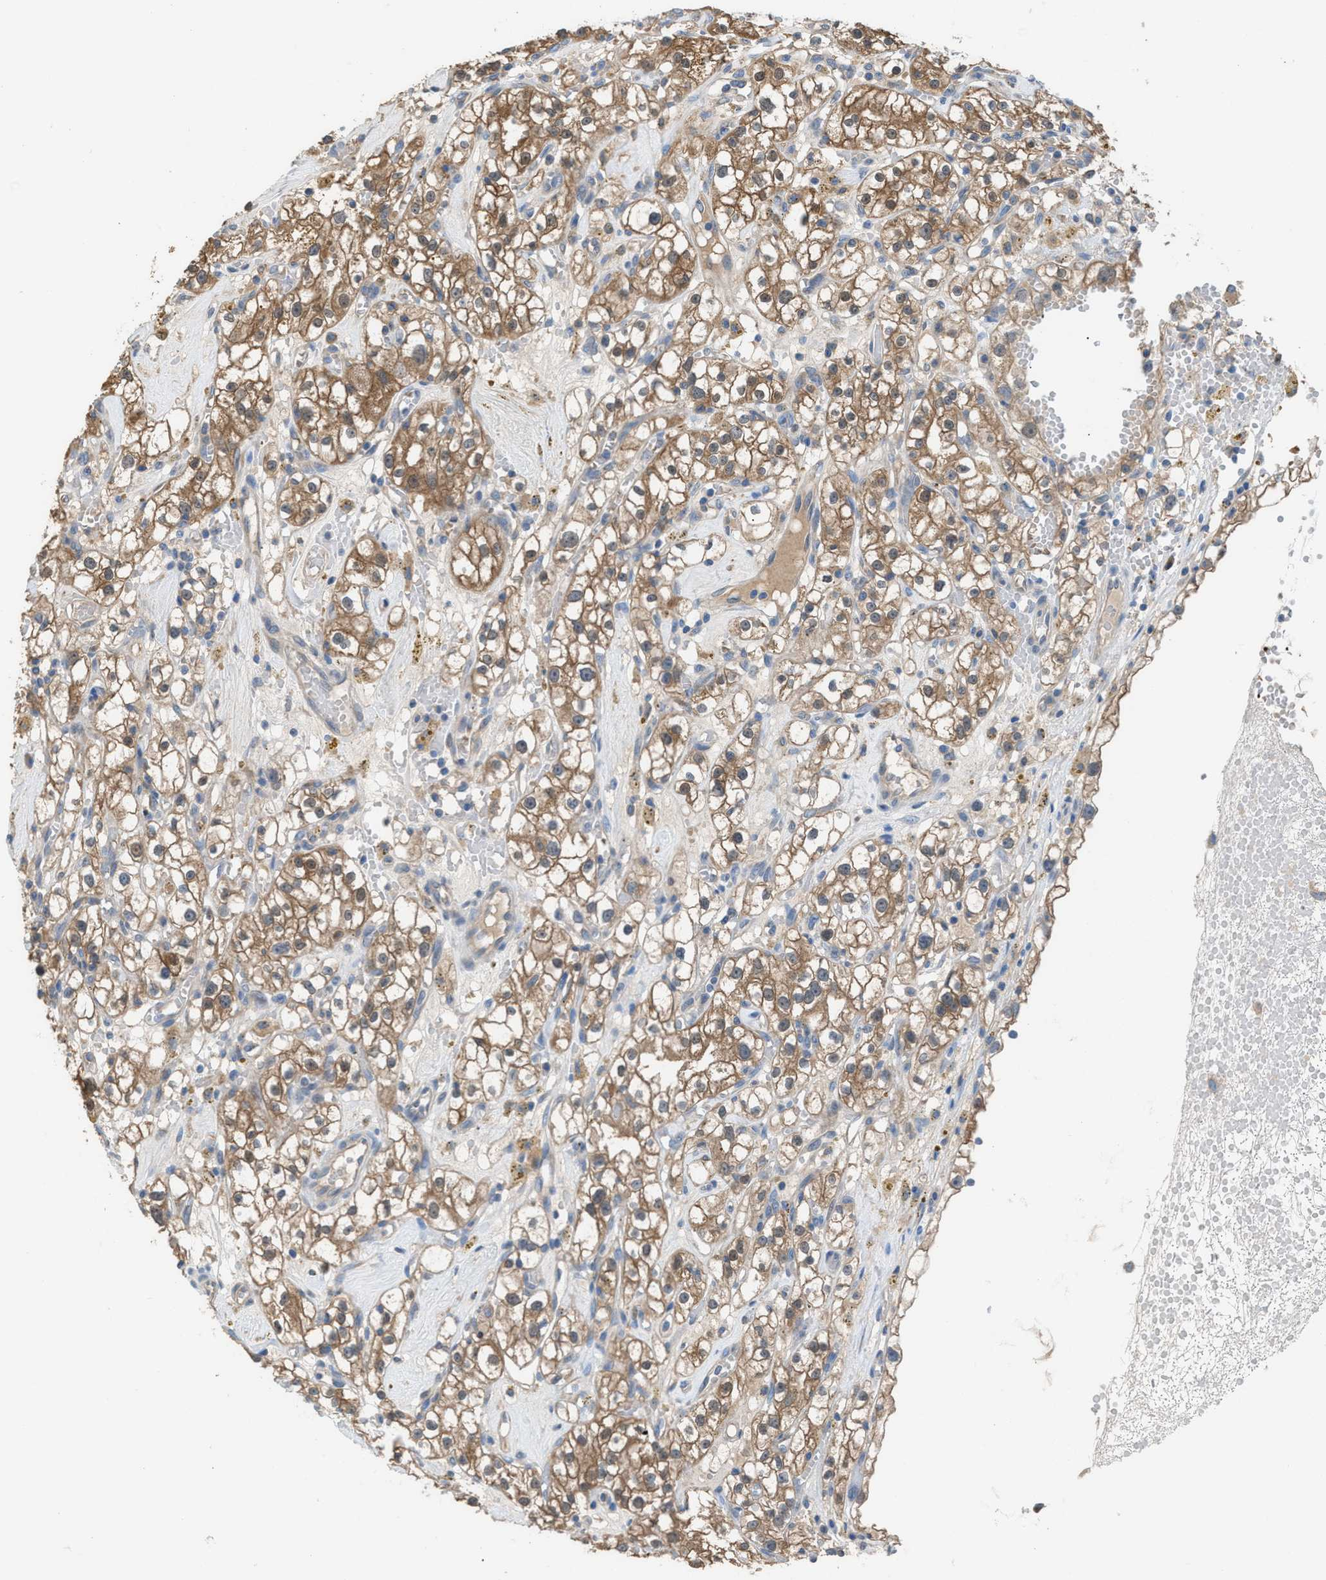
{"staining": {"intensity": "moderate", "quantity": ">75%", "location": "cytoplasmic/membranous"}, "tissue": "renal cancer", "cell_type": "Tumor cells", "image_type": "cancer", "snomed": [{"axis": "morphology", "description": "Adenocarcinoma, NOS"}, {"axis": "topography", "description": "Kidney"}], "caption": "Renal adenocarcinoma stained for a protein displays moderate cytoplasmic/membranous positivity in tumor cells.", "gene": "NQO2", "patient": {"sex": "male", "age": 56}}